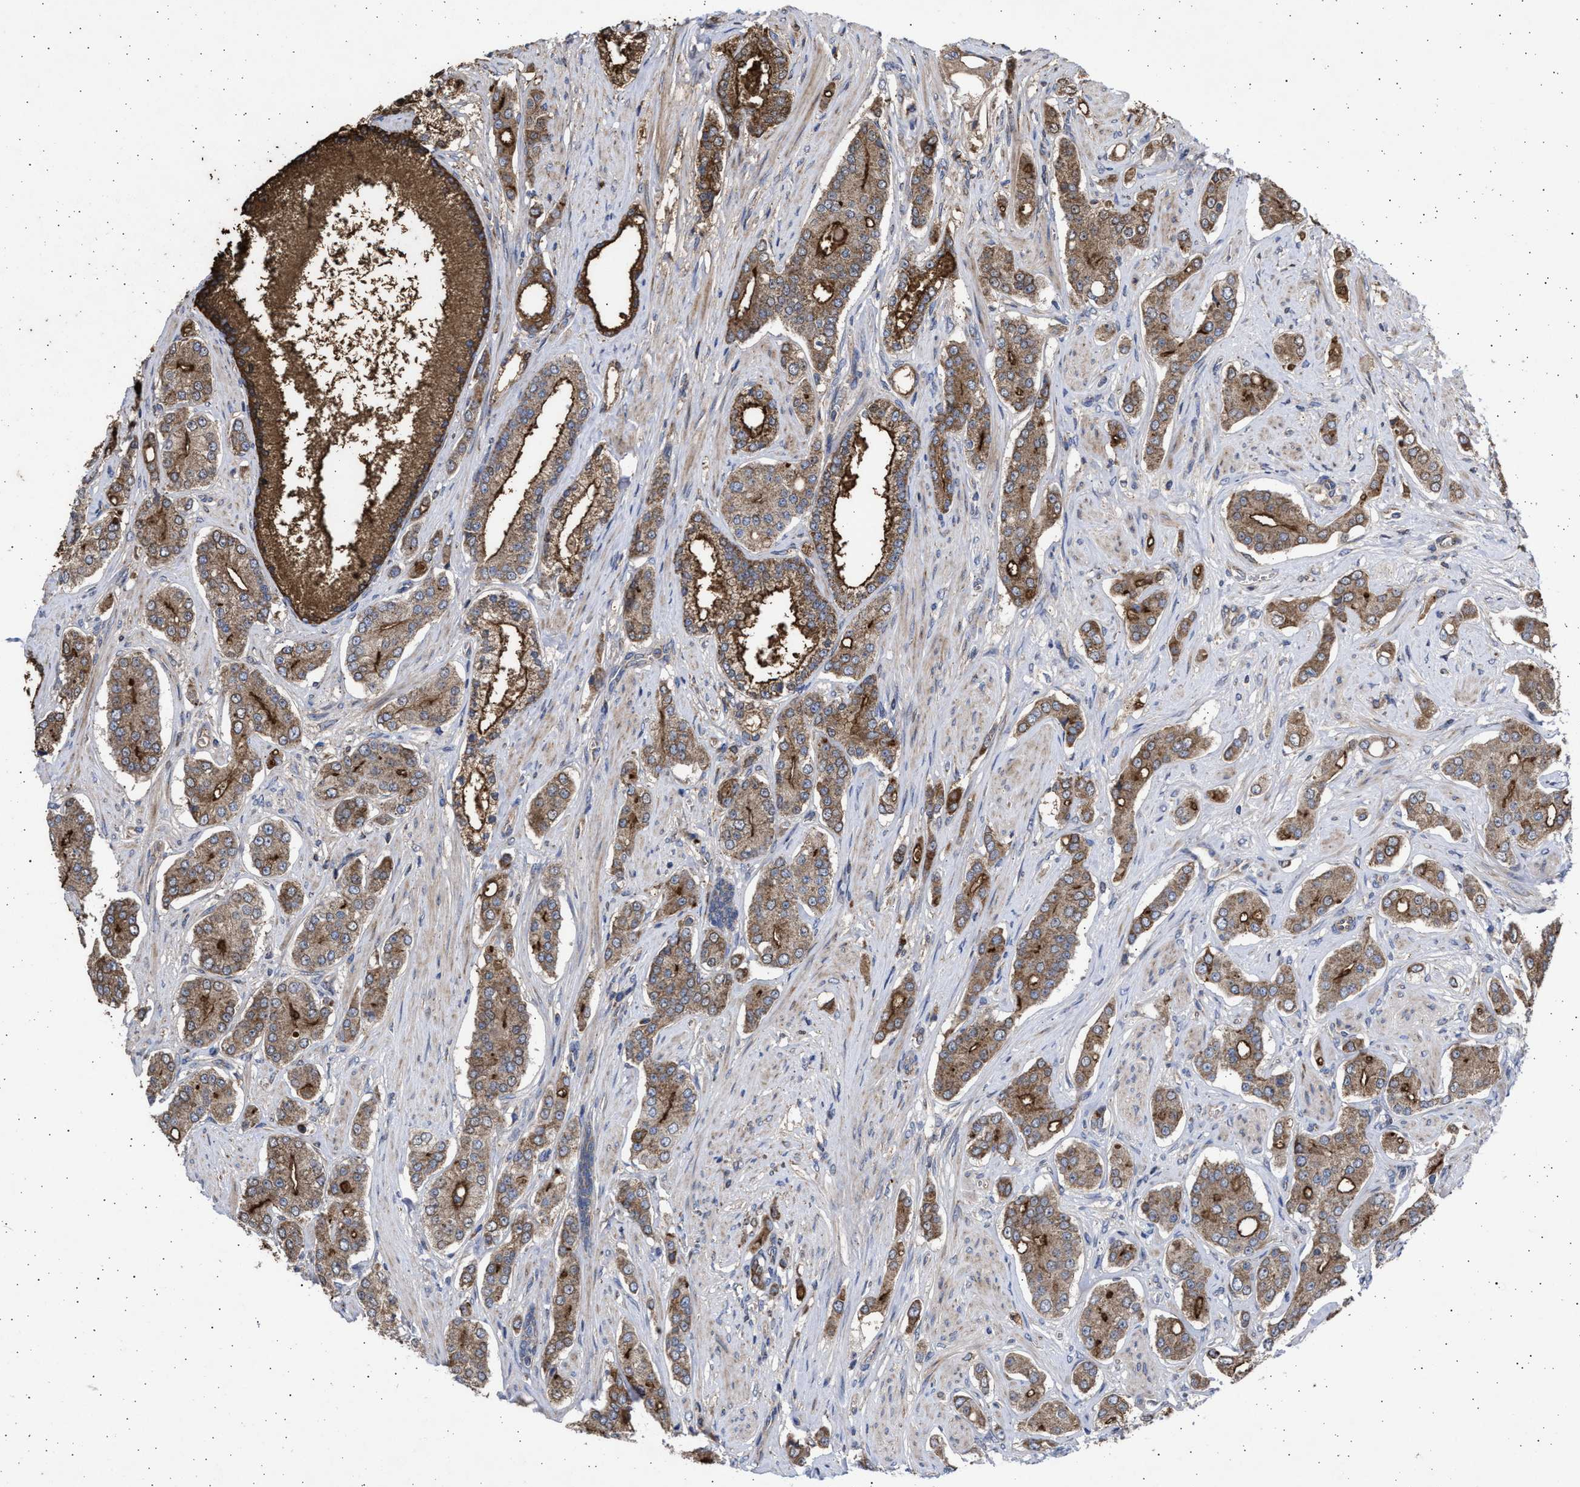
{"staining": {"intensity": "moderate", "quantity": ">75%", "location": "cytoplasmic/membranous"}, "tissue": "prostate cancer", "cell_type": "Tumor cells", "image_type": "cancer", "snomed": [{"axis": "morphology", "description": "Adenocarcinoma, High grade"}, {"axis": "topography", "description": "Prostate"}], "caption": "Moderate cytoplasmic/membranous protein expression is identified in about >75% of tumor cells in adenocarcinoma (high-grade) (prostate).", "gene": "TTC19", "patient": {"sex": "male", "age": 71}}